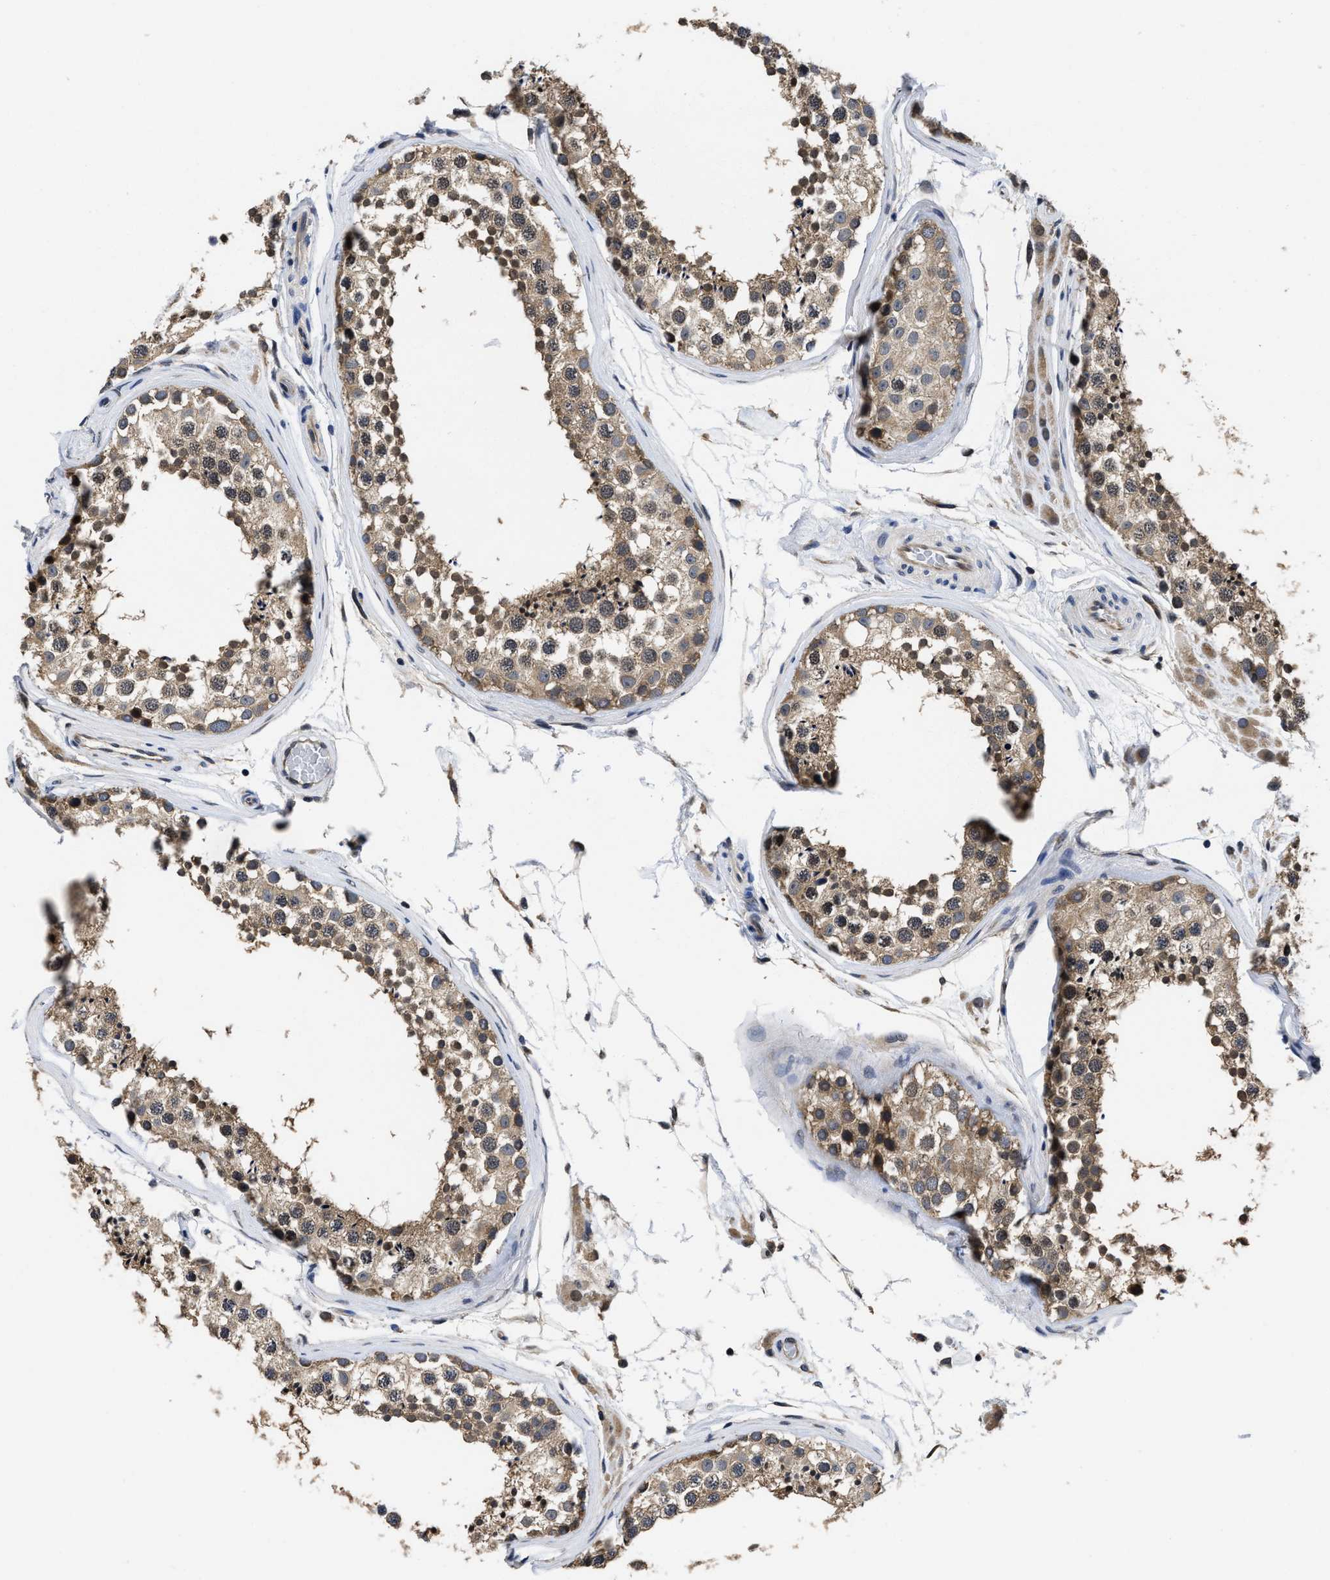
{"staining": {"intensity": "strong", "quantity": "25%-75%", "location": "cytoplasmic/membranous,nuclear"}, "tissue": "testis", "cell_type": "Cells in seminiferous ducts", "image_type": "normal", "snomed": [{"axis": "morphology", "description": "Normal tissue, NOS"}, {"axis": "topography", "description": "Testis"}], "caption": "A histopathology image of human testis stained for a protein exhibits strong cytoplasmic/membranous,nuclear brown staining in cells in seminiferous ducts. Immunohistochemistry (ihc) stains the protein in brown and the nuclei are stained blue.", "gene": "MCOLN2", "patient": {"sex": "male", "age": 46}}